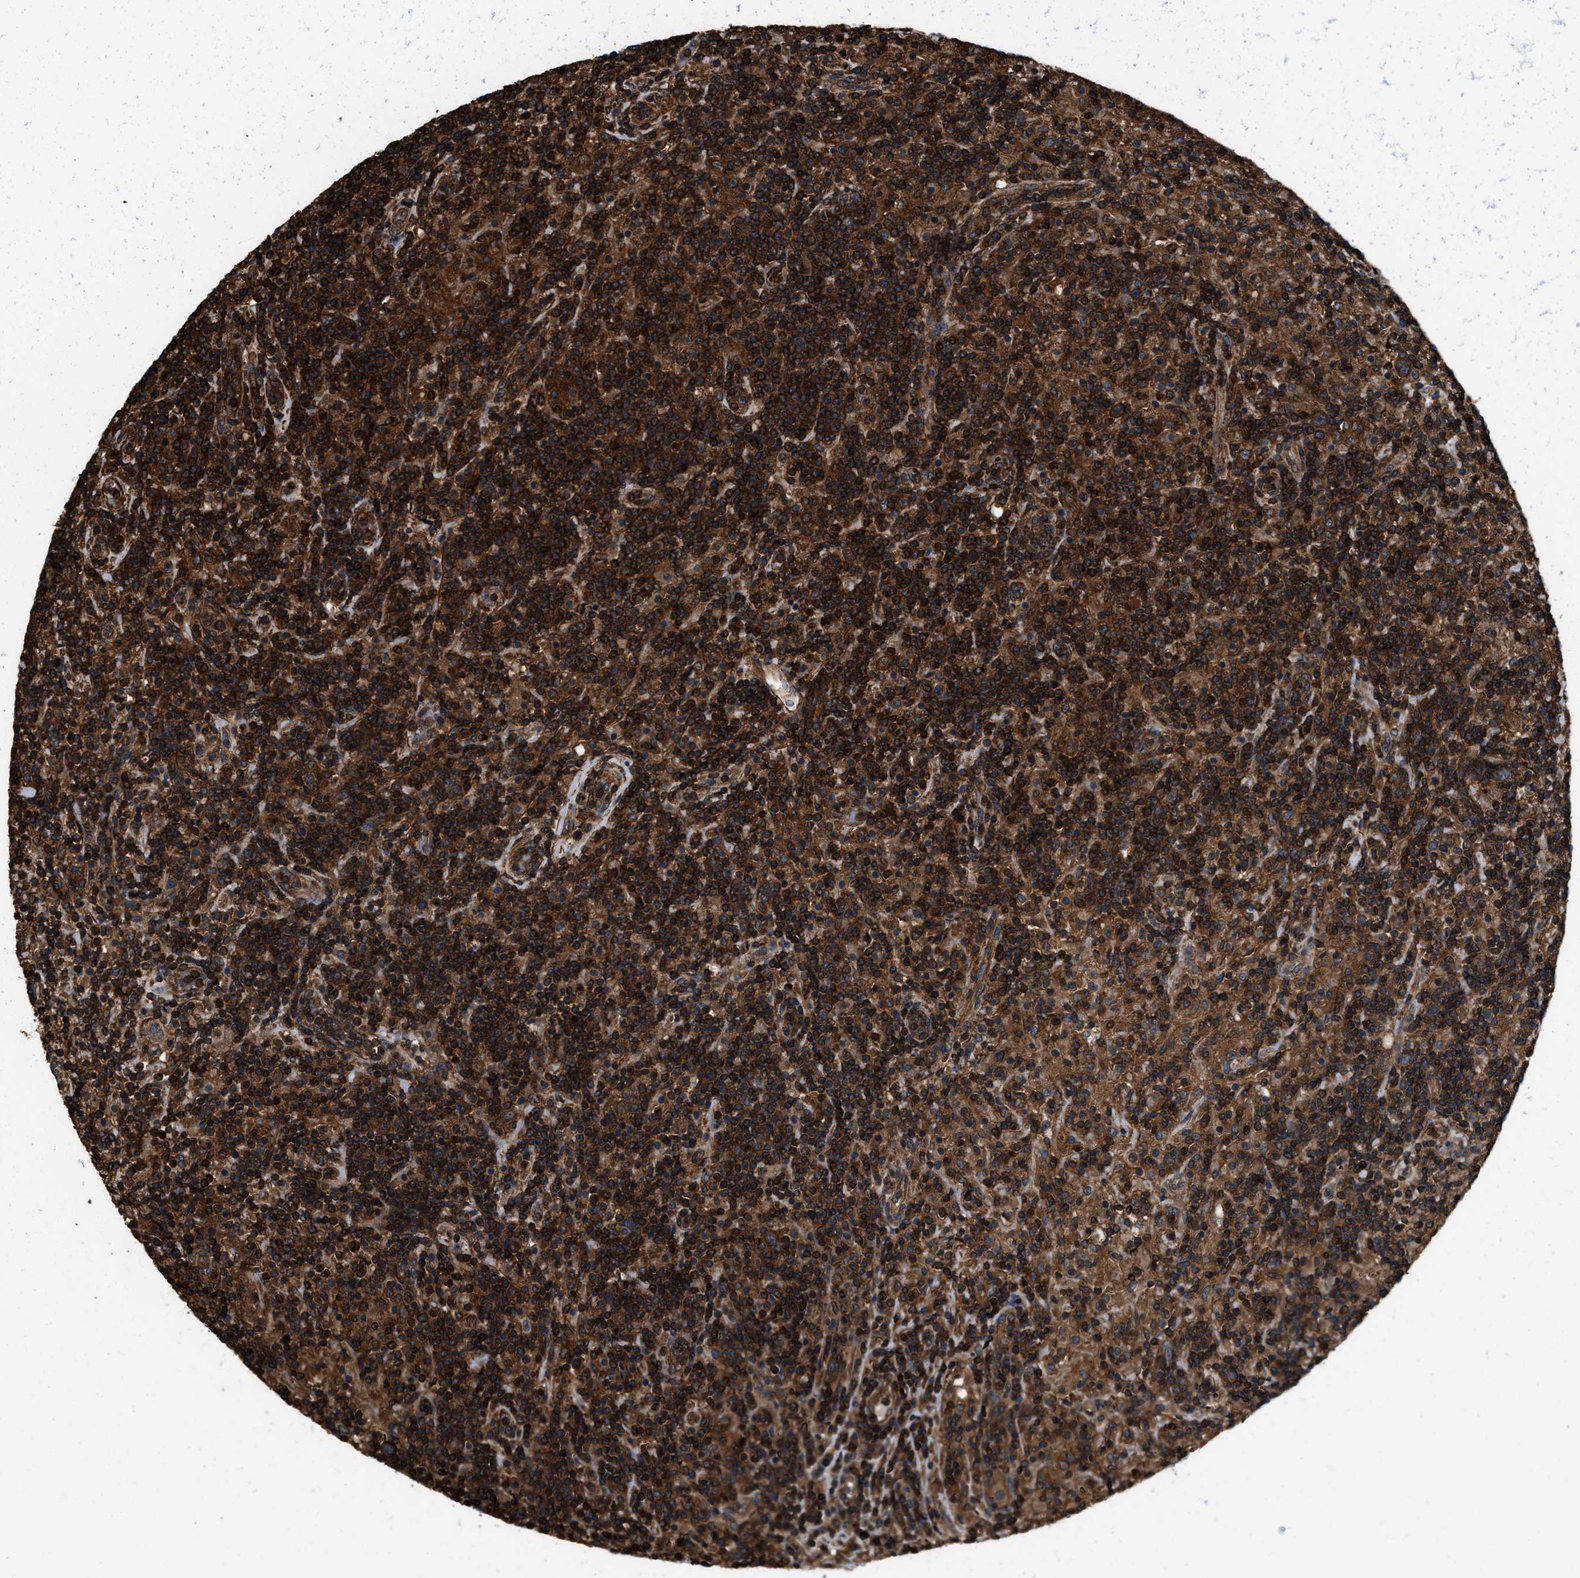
{"staining": {"intensity": "strong", "quantity": ">75%", "location": "cytoplasmic/membranous"}, "tissue": "lymphoma", "cell_type": "Tumor cells", "image_type": "cancer", "snomed": [{"axis": "morphology", "description": "Hodgkin's disease, NOS"}, {"axis": "topography", "description": "Lymph node"}], "caption": "Human lymphoma stained with a protein marker exhibits strong staining in tumor cells.", "gene": "YARS1", "patient": {"sex": "male", "age": 70}}